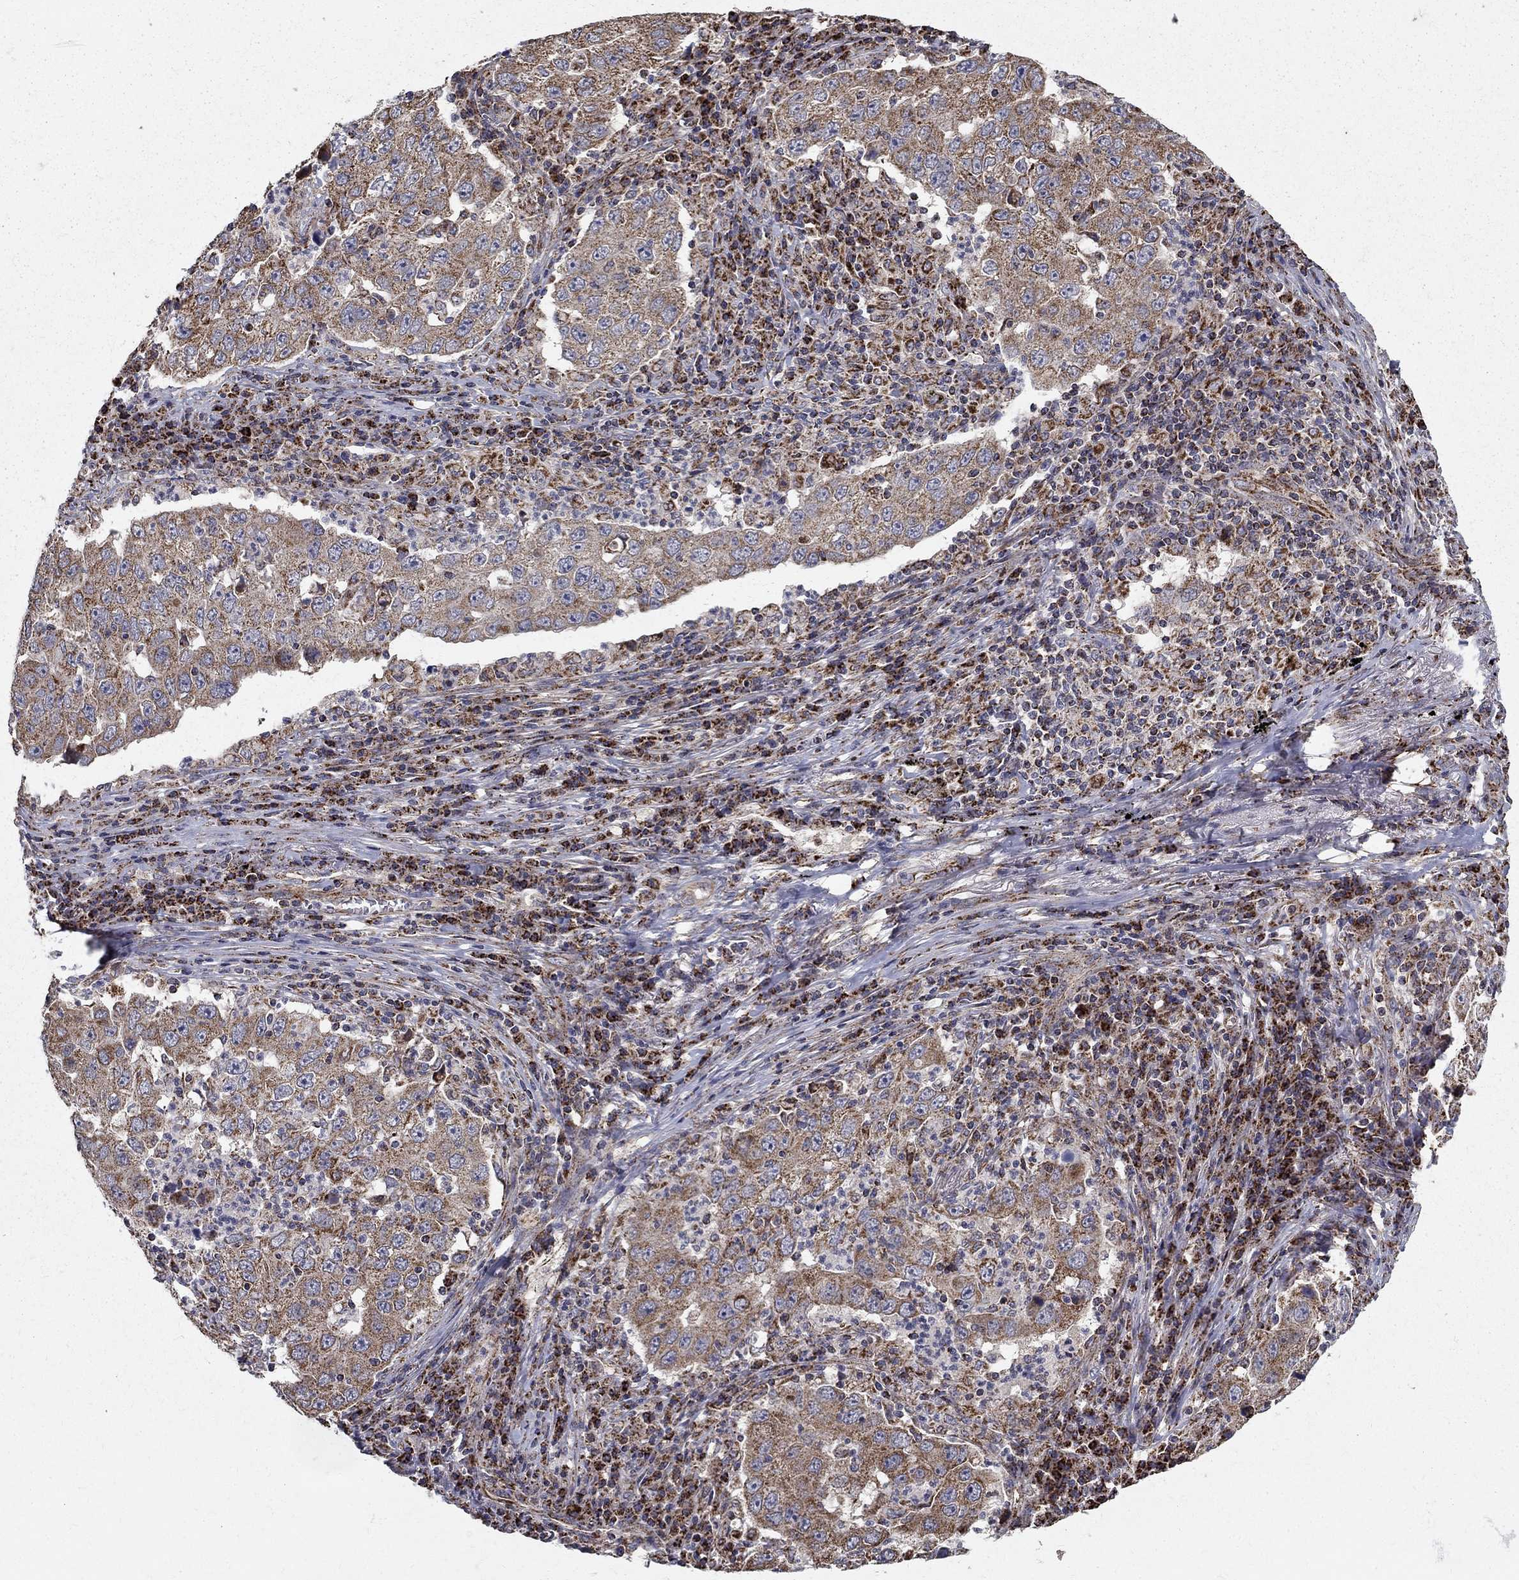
{"staining": {"intensity": "strong", "quantity": "<25%", "location": "cytoplasmic/membranous"}, "tissue": "lung cancer", "cell_type": "Tumor cells", "image_type": "cancer", "snomed": [{"axis": "morphology", "description": "Adenocarcinoma, NOS"}, {"axis": "topography", "description": "Lung"}], "caption": "Tumor cells reveal strong cytoplasmic/membranous expression in about <25% of cells in lung cancer (adenocarcinoma).", "gene": "NDUFS8", "patient": {"sex": "male", "age": 73}}